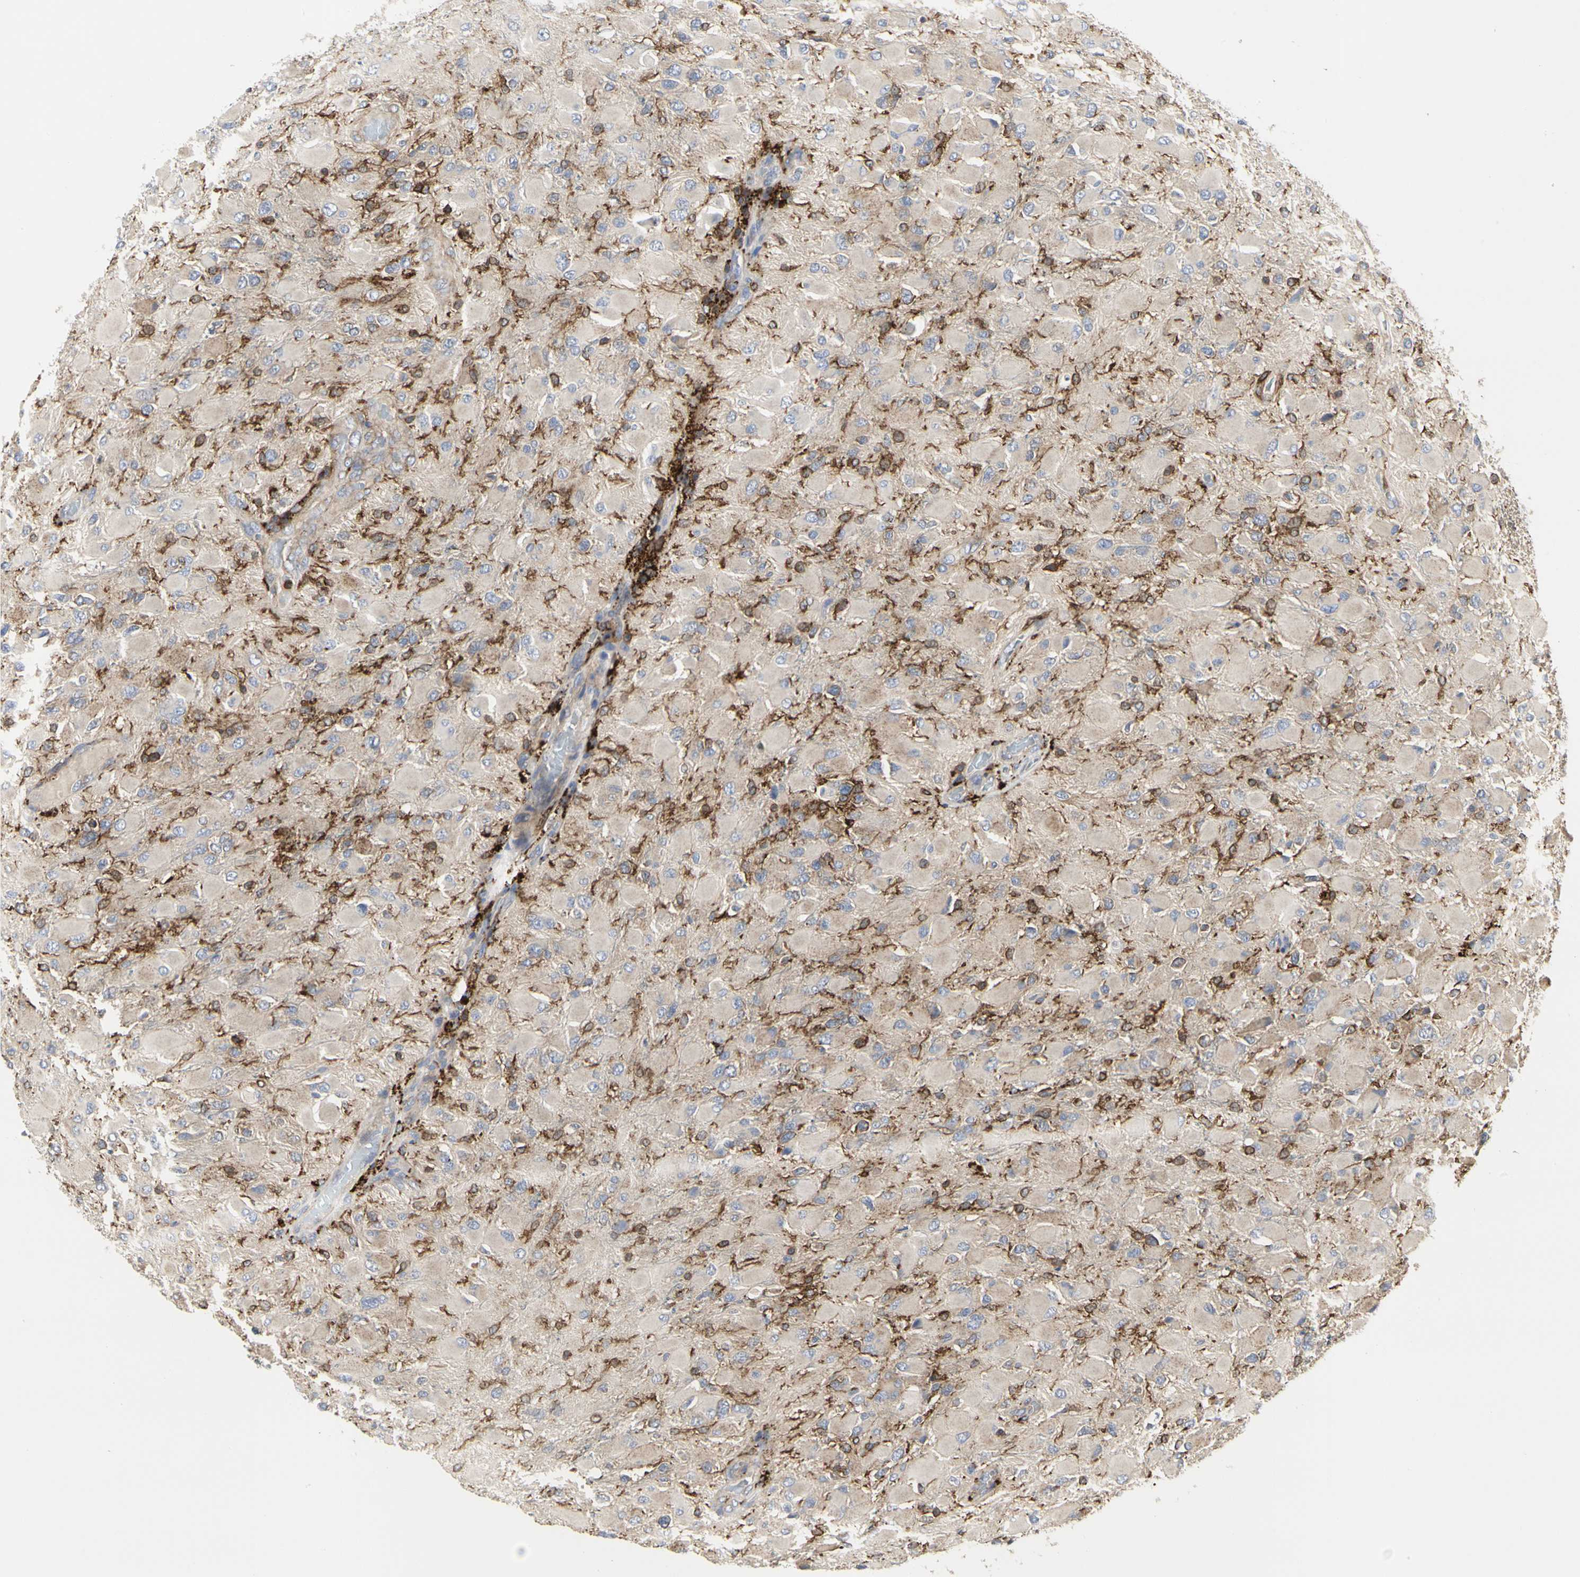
{"staining": {"intensity": "weak", "quantity": "25%-75%", "location": "cytoplasmic/membranous"}, "tissue": "glioma", "cell_type": "Tumor cells", "image_type": "cancer", "snomed": [{"axis": "morphology", "description": "Glioma, malignant, High grade"}, {"axis": "topography", "description": "Cerebral cortex"}], "caption": "Immunohistochemistry (IHC) photomicrograph of neoplastic tissue: glioma stained using immunohistochemistry demonstrates low levels of weak protein expression localized specifically in the cytoplasmic/membranous of tumor cells, appearing as a cytoplasmic/membranous brown color.", "gene": "NAPG", "patient": {"sex": "female", "age": 36}}